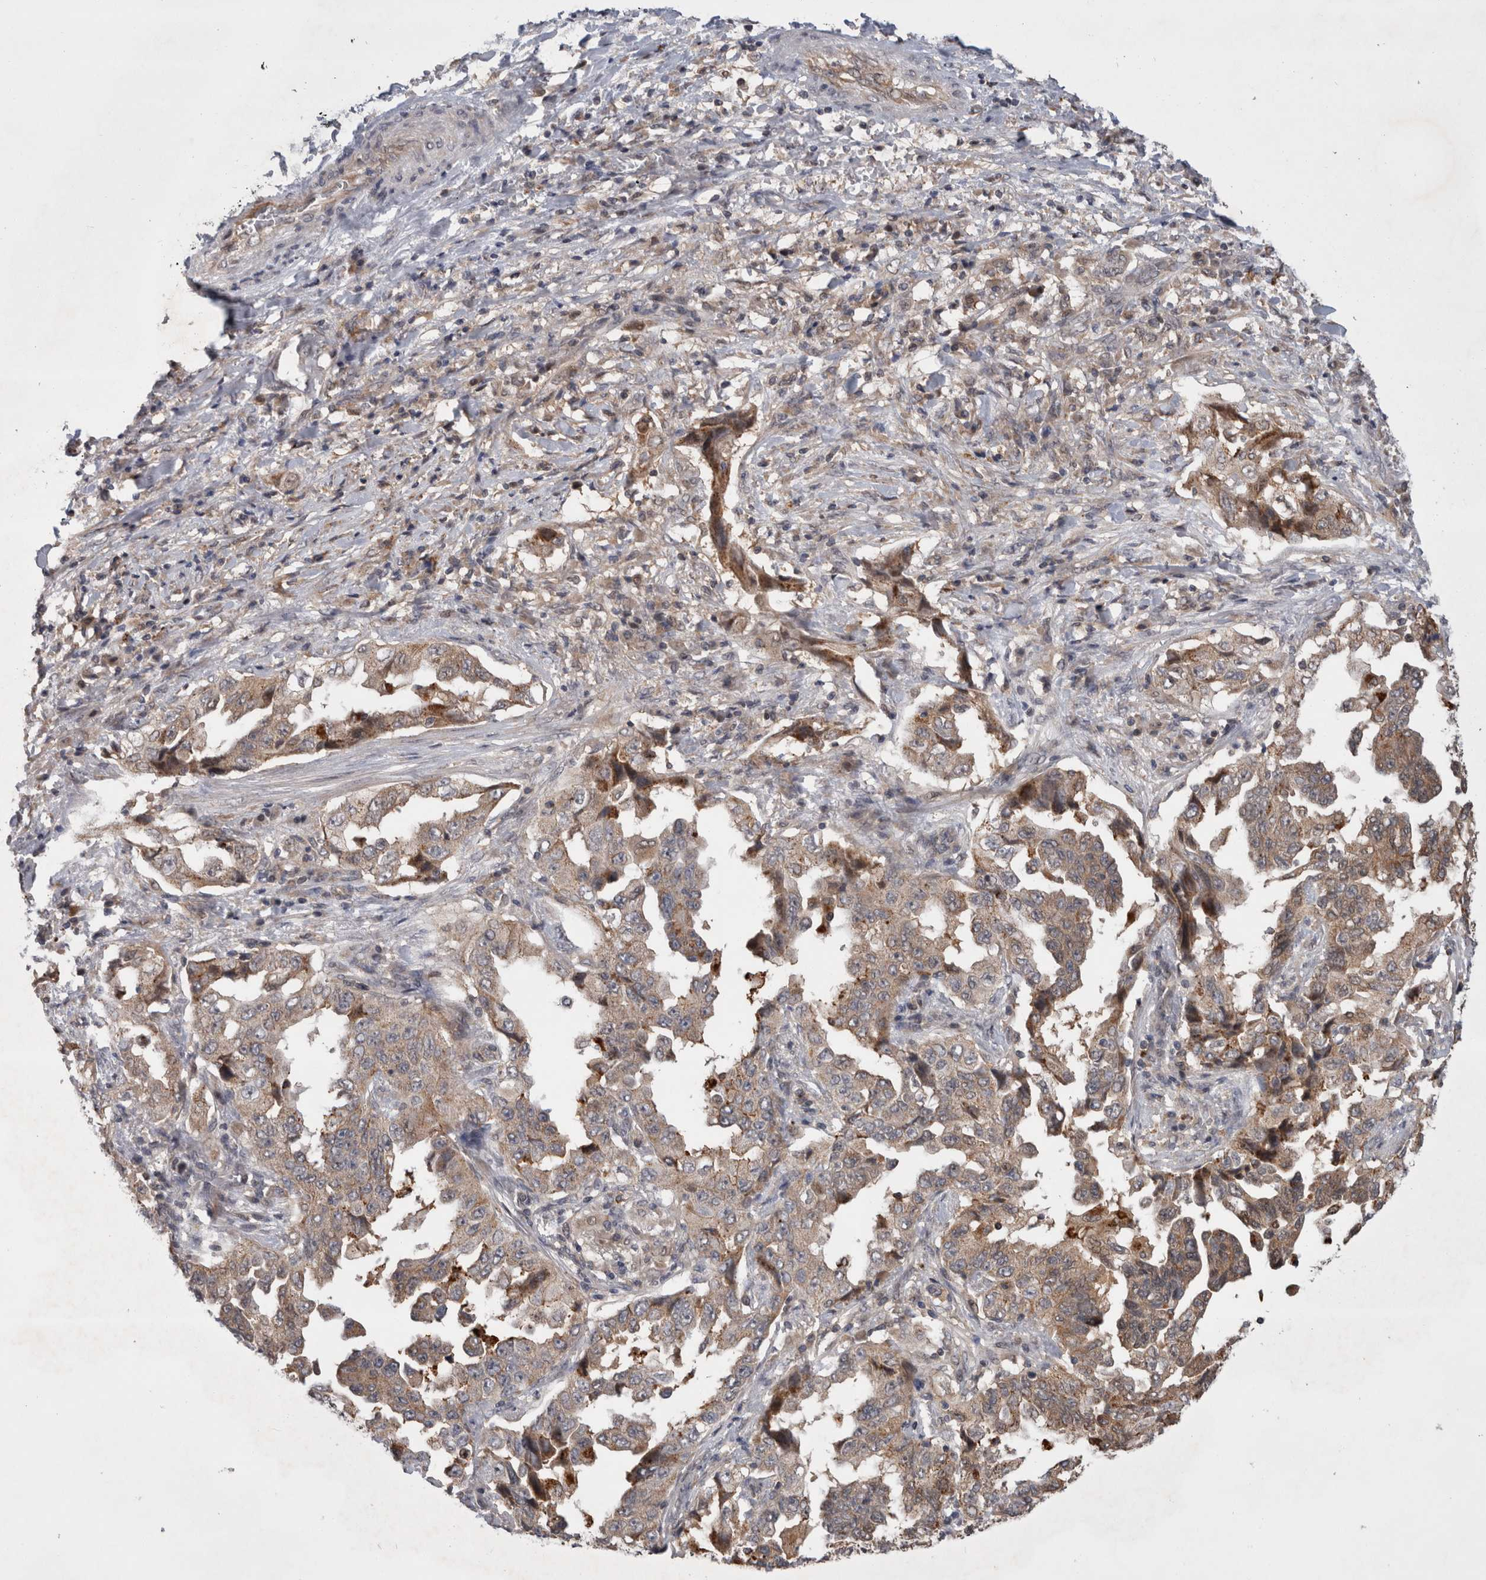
{"staining": {"intensity": "weak", "quantity": ">75%", "location": "cytoplasmic/membranous"}, "tissue": "lung cancer", "cell_type": "Tumor cells", "image_type": "cancer", "snomed": [{"axis": "morphology", "description": "Adenocarcinoma, NOS"}, {"axis": "topography", "description": "Lung"}], "caption": "Immunohistochemical staining of lung cancer (adenocarcinoma) shows low levels of weak cytoplasmic/membranous expression in about >75% of tumor cells.", "gene": "MRPL37", "patient": {"sex": "female", "age": 51}}